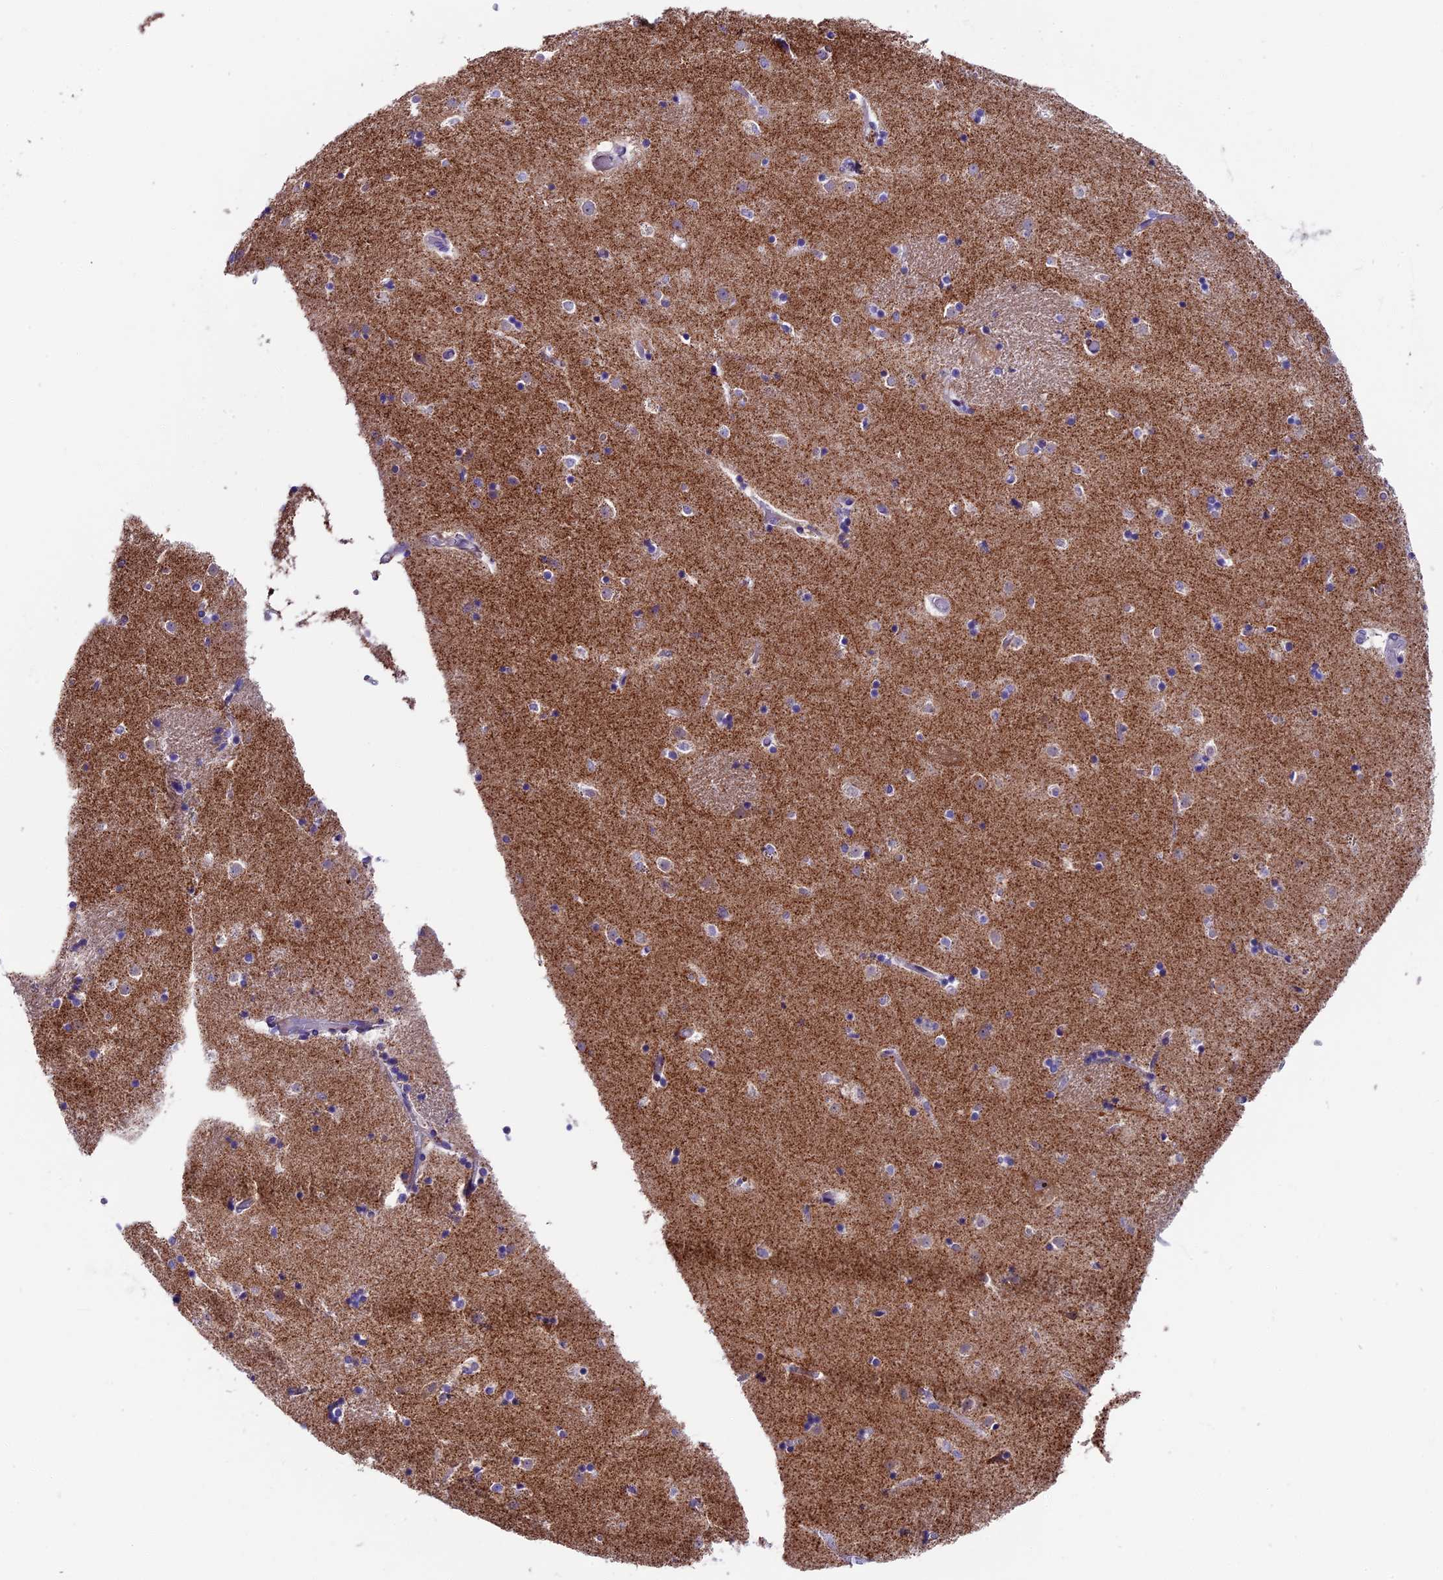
{"staining": {"intensity": "negative", "quantity": "none", "location": "none"}, "tissue": "caudate", "cell_type": "Glial cells", "image_type": "normal", "snomed": [{"axis": "morphology", "description": "Normal tissue, NOS"}, {"axis": "topography", "description": "Lateral ventricle wall"}], "caption": "Immunohistochemistry image of benign caudate: human caudate stained with DAB demonstrates no significant protein expression in glial cells. Nuclei are stained in blue.", "gene": "IL20RA", "patient": {"sex": "female", "age": 52}}